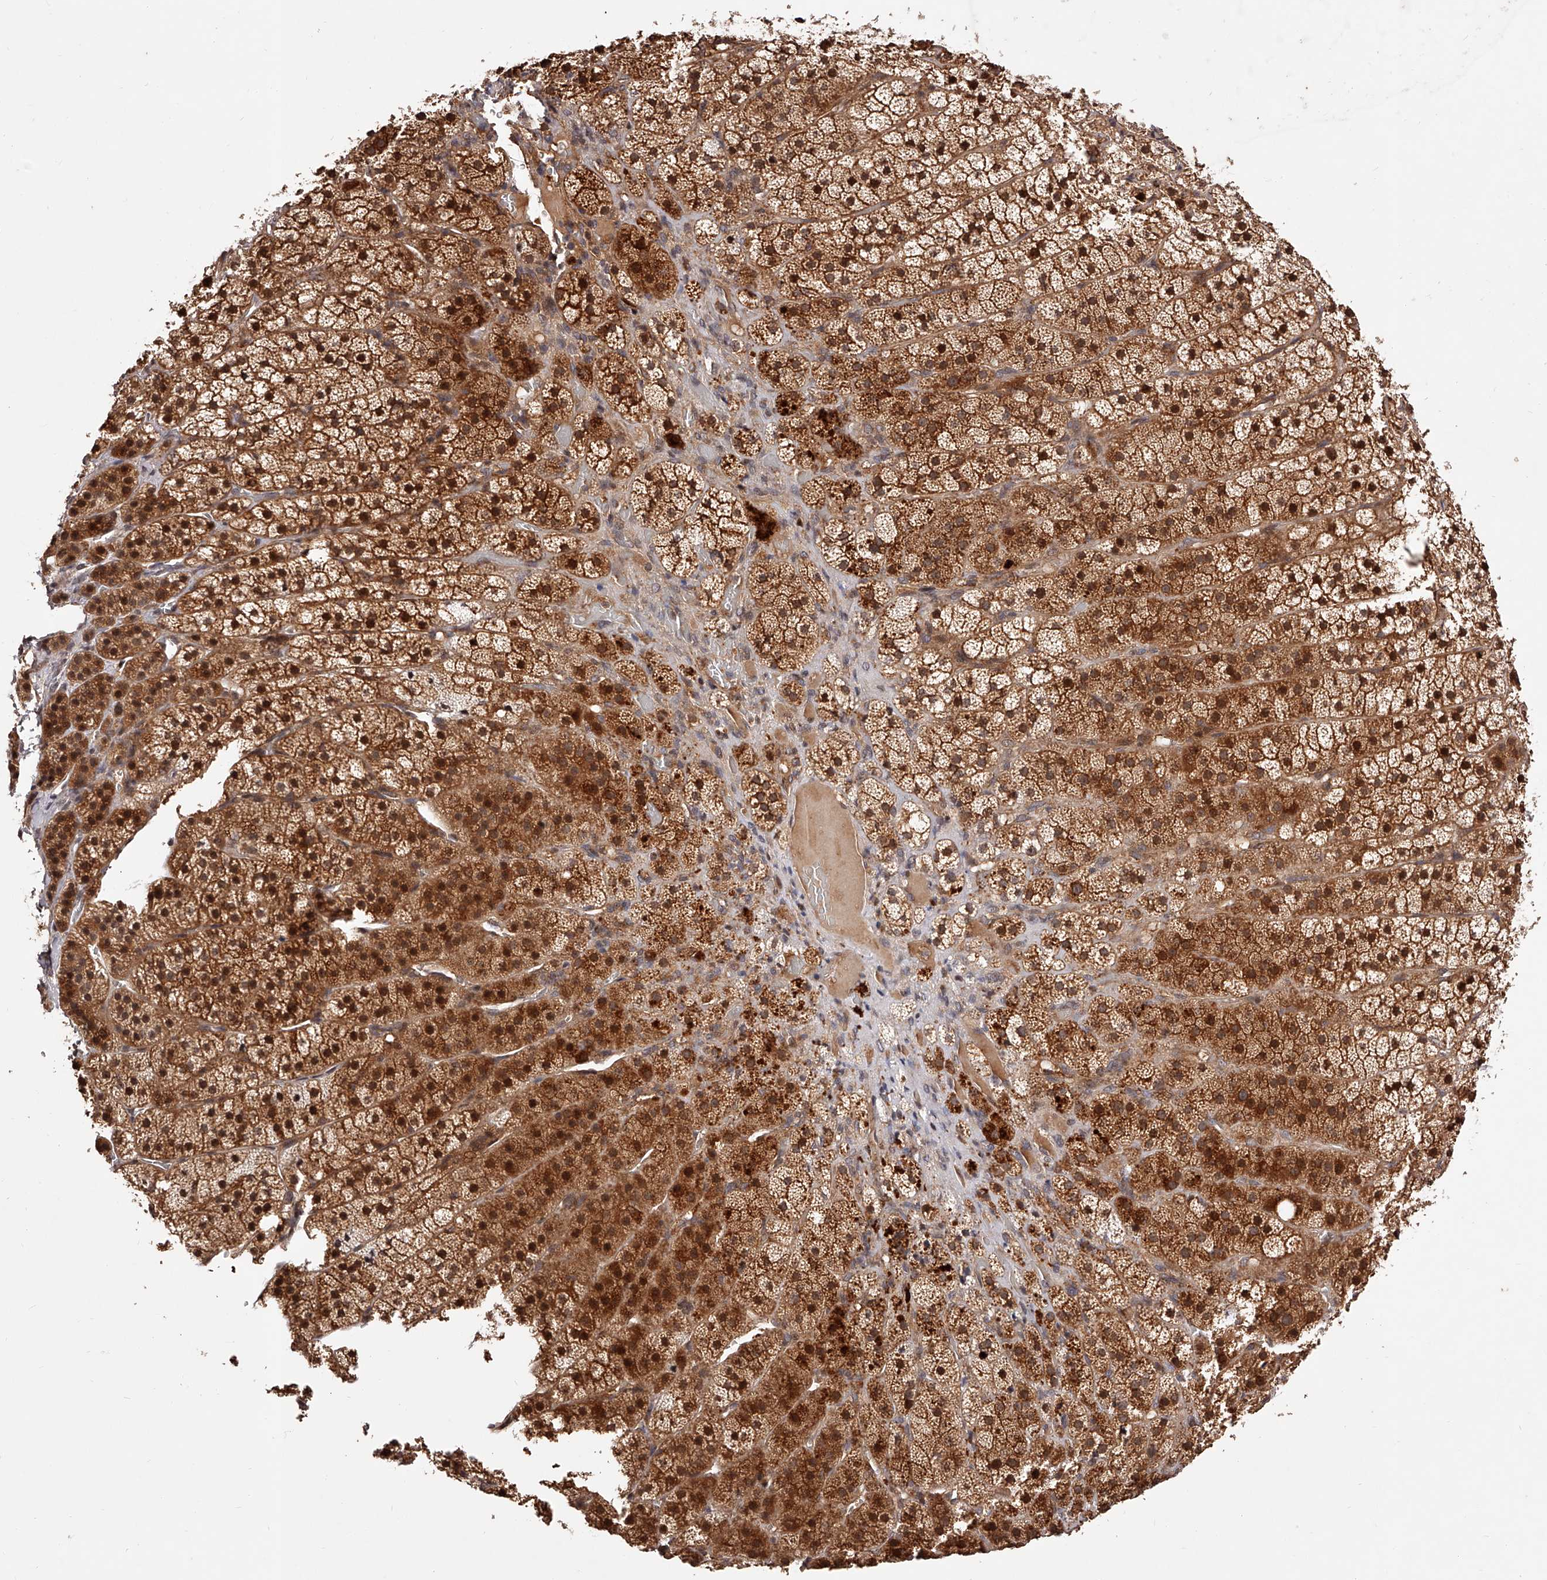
{"staining": {"intensity": "strong", "quantity": "25%-75%", "location": "cytoplasmic/membranous,nuclear"}, "tissue": "adrenal gland", "cell_type": "Glandular cells", "image_type": "normal", "snomed": [{"axis": "morphology", "description": "Normal tissue, NOS"}, {"axis": "topography", "description": "Adrenal gland"}], "caption": "This is a photomicrograph of IHC staining of benign adrenal gland, which shows strong positivity in the cytoplasmic/membranous,nuclear of glandular cells.", "gene": "CUL7", "patient": {"sex": "female", "age": 44}}